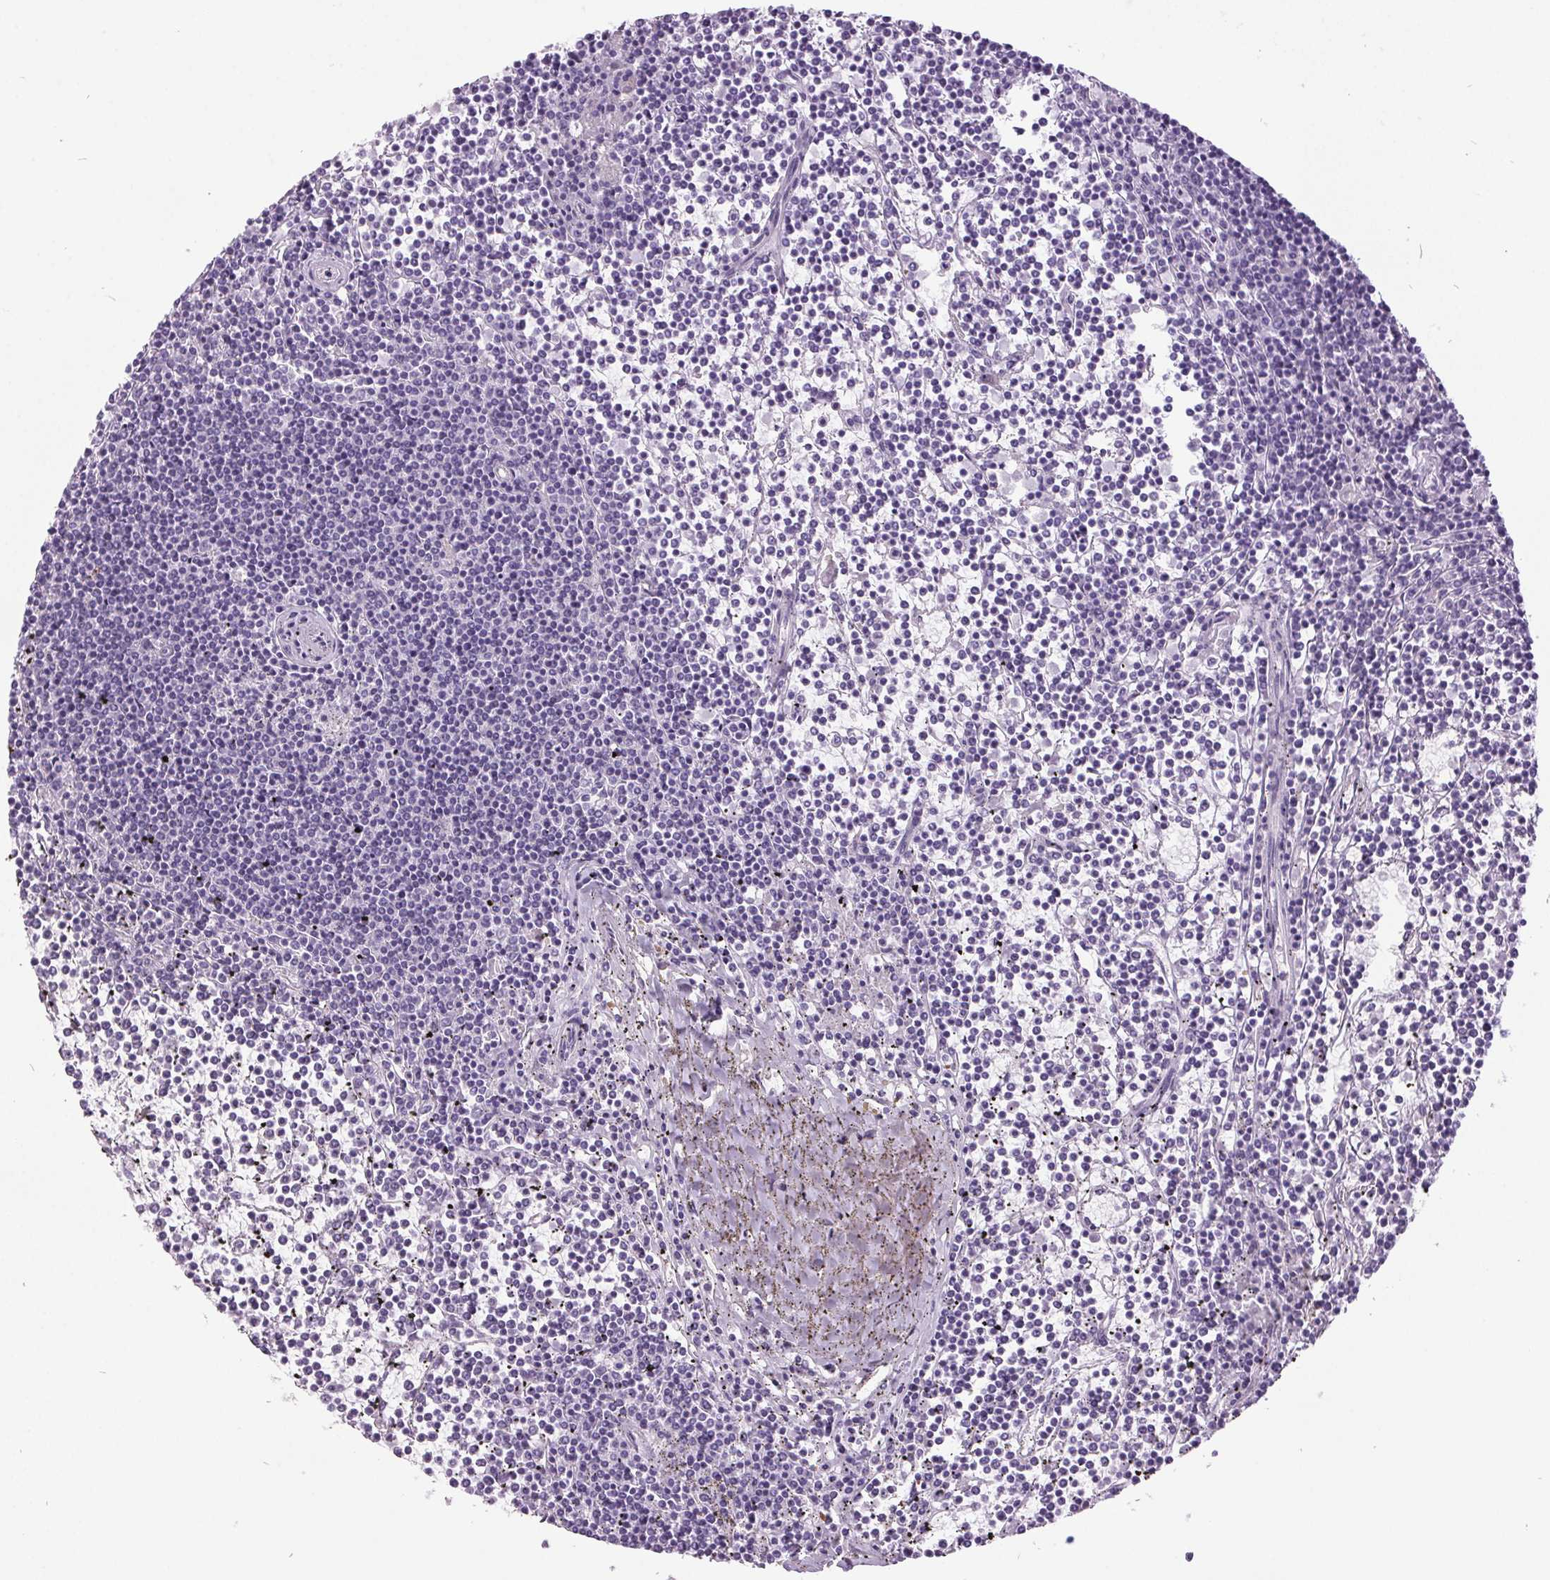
{"staining": {"intensity": "negative", "quantity": "none", "location": "none"}, "tissue": "lymphoma", "cell_type": "Tumor cells", "image_type": "cancer", "snomed": [{"axis": "morphology", "description": "Malignant lymphoma, non-Hodgkin's type, Low grade"}, {"axis": "topography", "description": "Spleen"}], "caption": "Immunohistochemical staining of malignant lymphoma, non-Hodgkin's type (low-grade) displays no significant staining in tumor cells.", "gene": "ODAD2", "patient": {"sex": "female", "age": 19}}